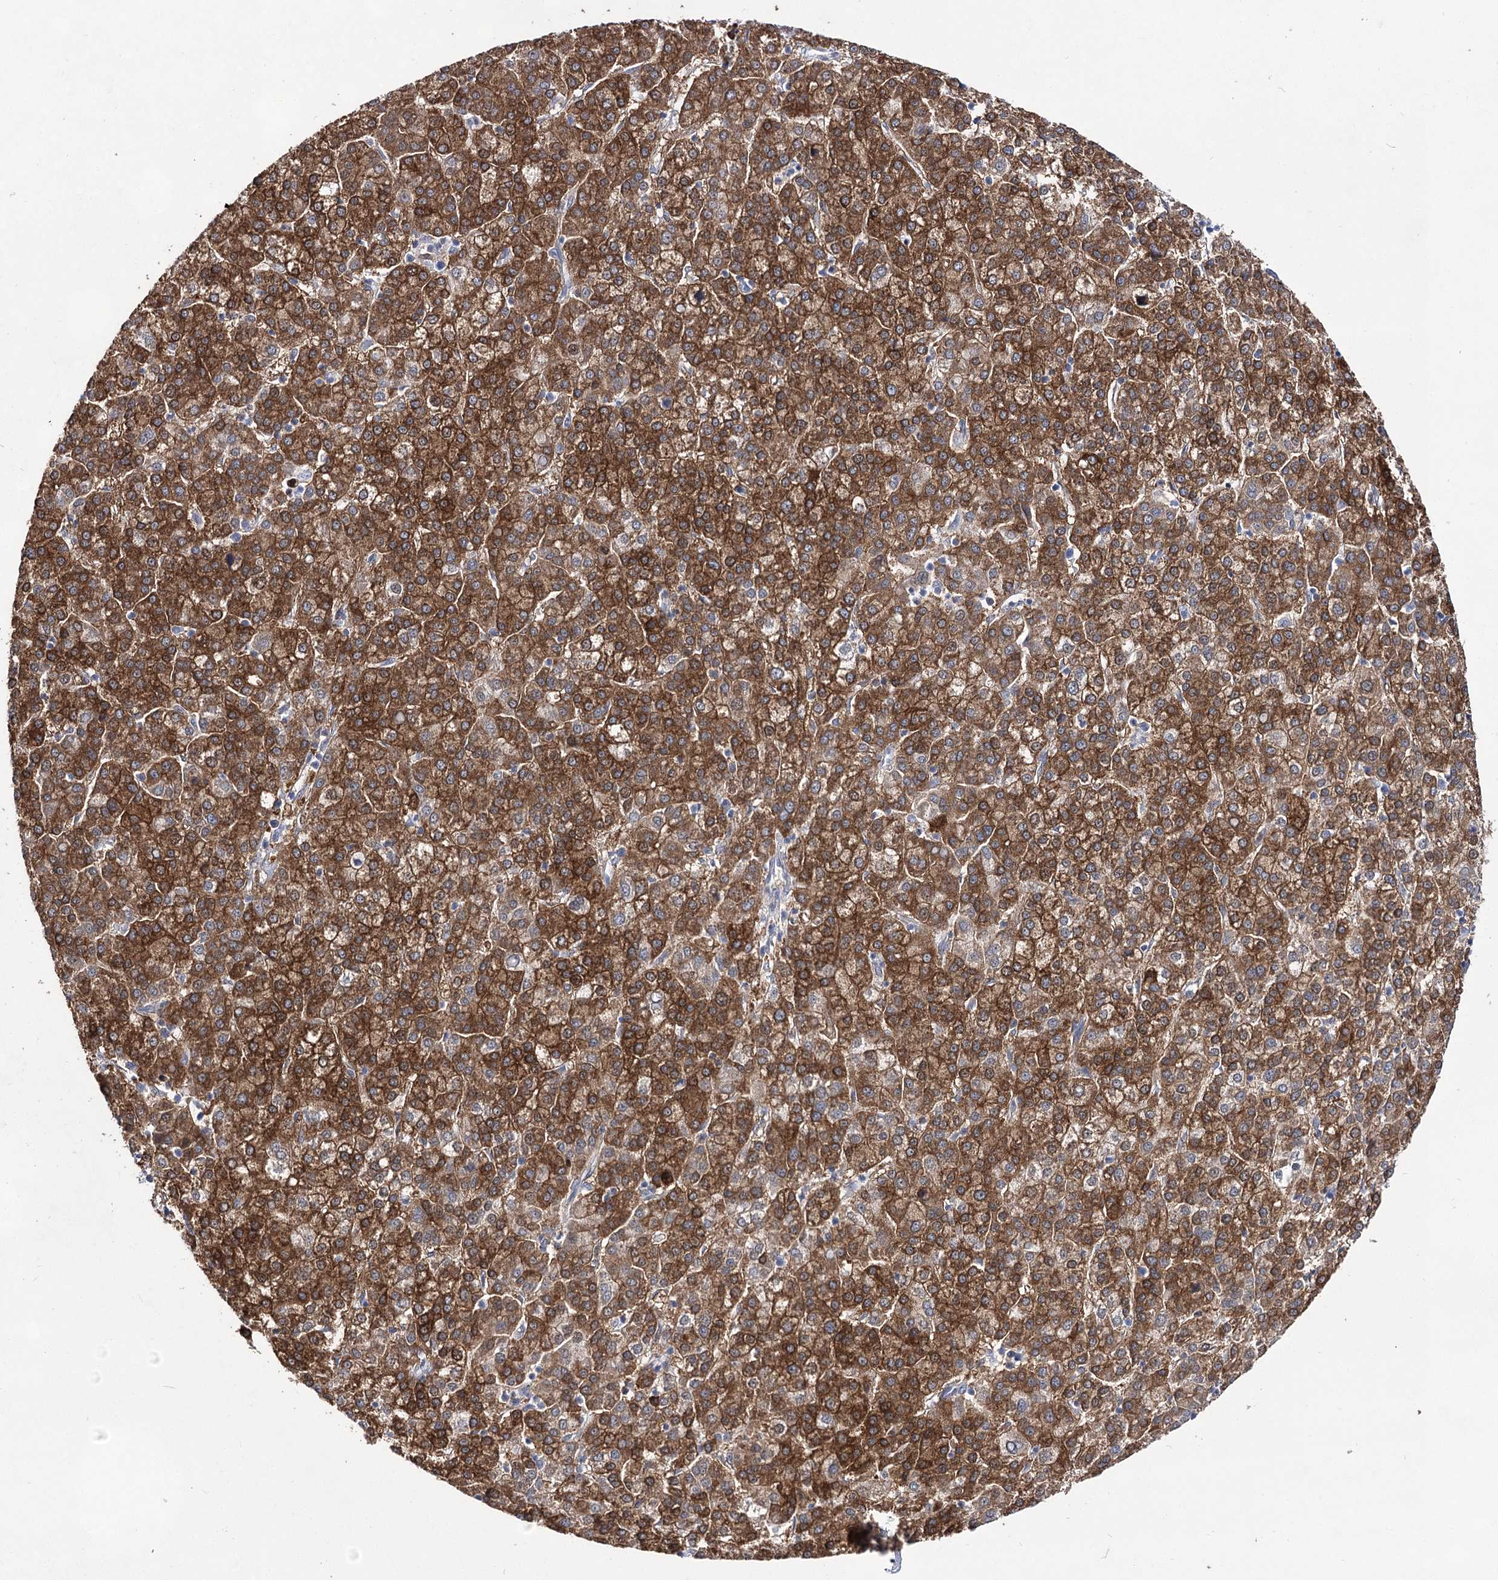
{"staining": {"intensity": "strong", "quantity": ">75%", "location": "cytoplasmic/membranous"}, "tissue": "liver cancer", "cell_type": "Tumor cells", "image_type": "cancer", "snomed": [{"axis": "morphology", "description": "Carcinoma, Hepatocellular, NOS"}, {"axis": "topography", "description": "Liver"}], "caption": "This is a histology image of immunohistochemistry staining of hepatocellular carcinoma (liver), which shows strong staining in the cytoplasmic/membranous of tumor cells.", "gene": "UGDH", "patient": {"sex": "female", "age": 58}}